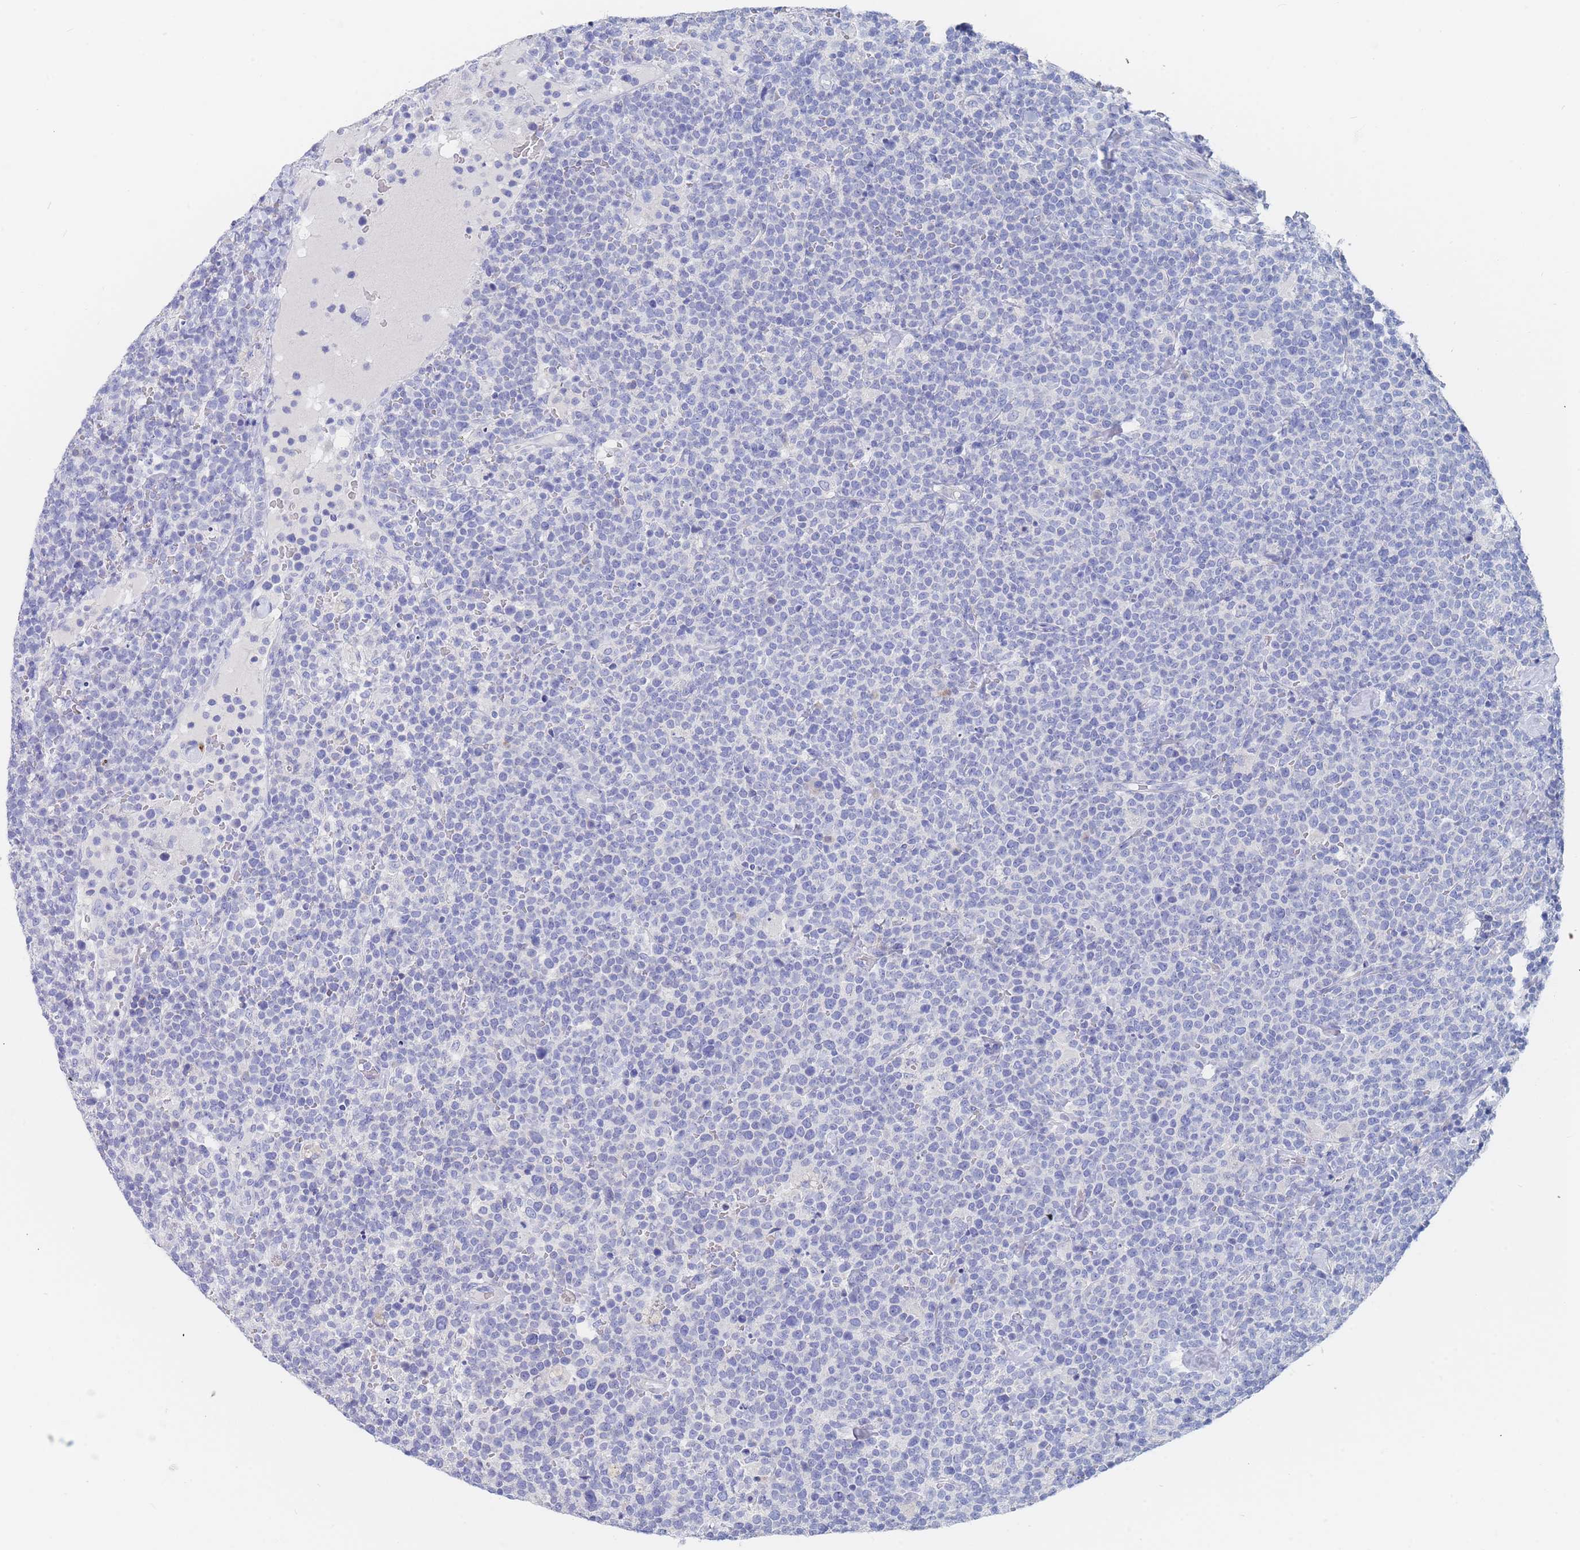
{"staining": {"intensity": "negative", "quantity": "none", "location": "none"}, "tissue": "lymphoma", "cell_type": "Tumor cells", "image_type": "cancer", "snomed": [{"axis": "morphology", "description": "Malignant lymphoma, non-Hodgkin's type, High grade"}, {"axis": "topography", "description": "Lymph node"}], "caption": "This is an immunohistochemistry (IHC) micrograph of human high-grade malignant lymphoma, non-Hodgkin's type. There is no positivity in tumor cells.", "gene": "SLC25A35", "patient": {"sex": "male", "age": 61}}